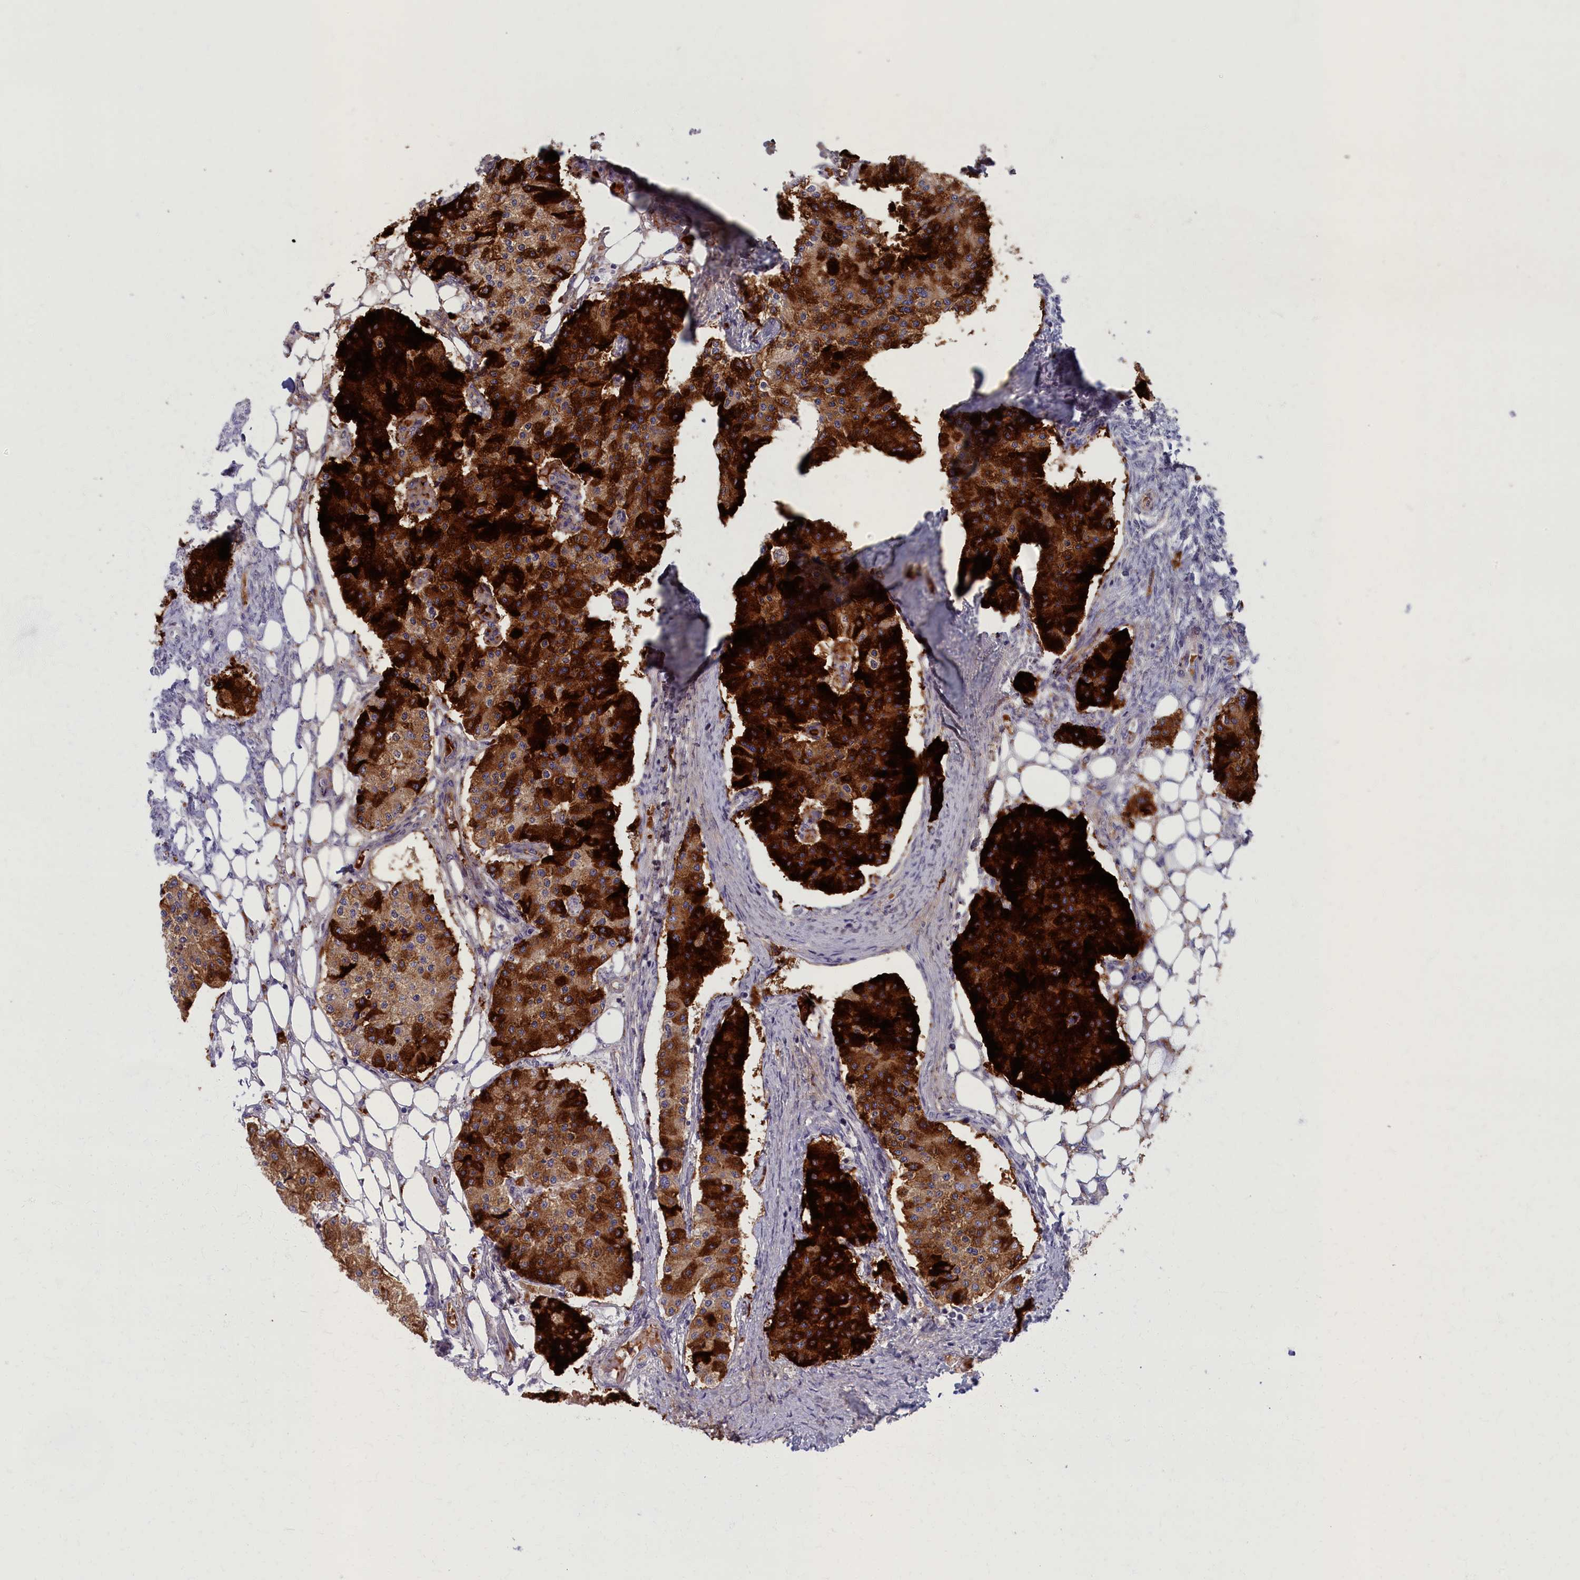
{"staining": {"intensity": "strong", "quantity": ">75%", "location": "cytoplasmic/membranous"}, "tissue": "carcinoid", "cell_type": "Tumor cells", "image_type": "cancer", "snomed": [{"axis": "morphology", "description": "Carcinoid, malignant, NOS"}, {"axis": "topography", "description": "Colon"}], "caption": "Immunohistochemical staining of human carcinoid displays high levels of strong cytoplasmic/membranous protein positivity in approximately >75% of tumor cells.", "gene": "MRPS25", "patient": {"sex": "female", "age": 52}}